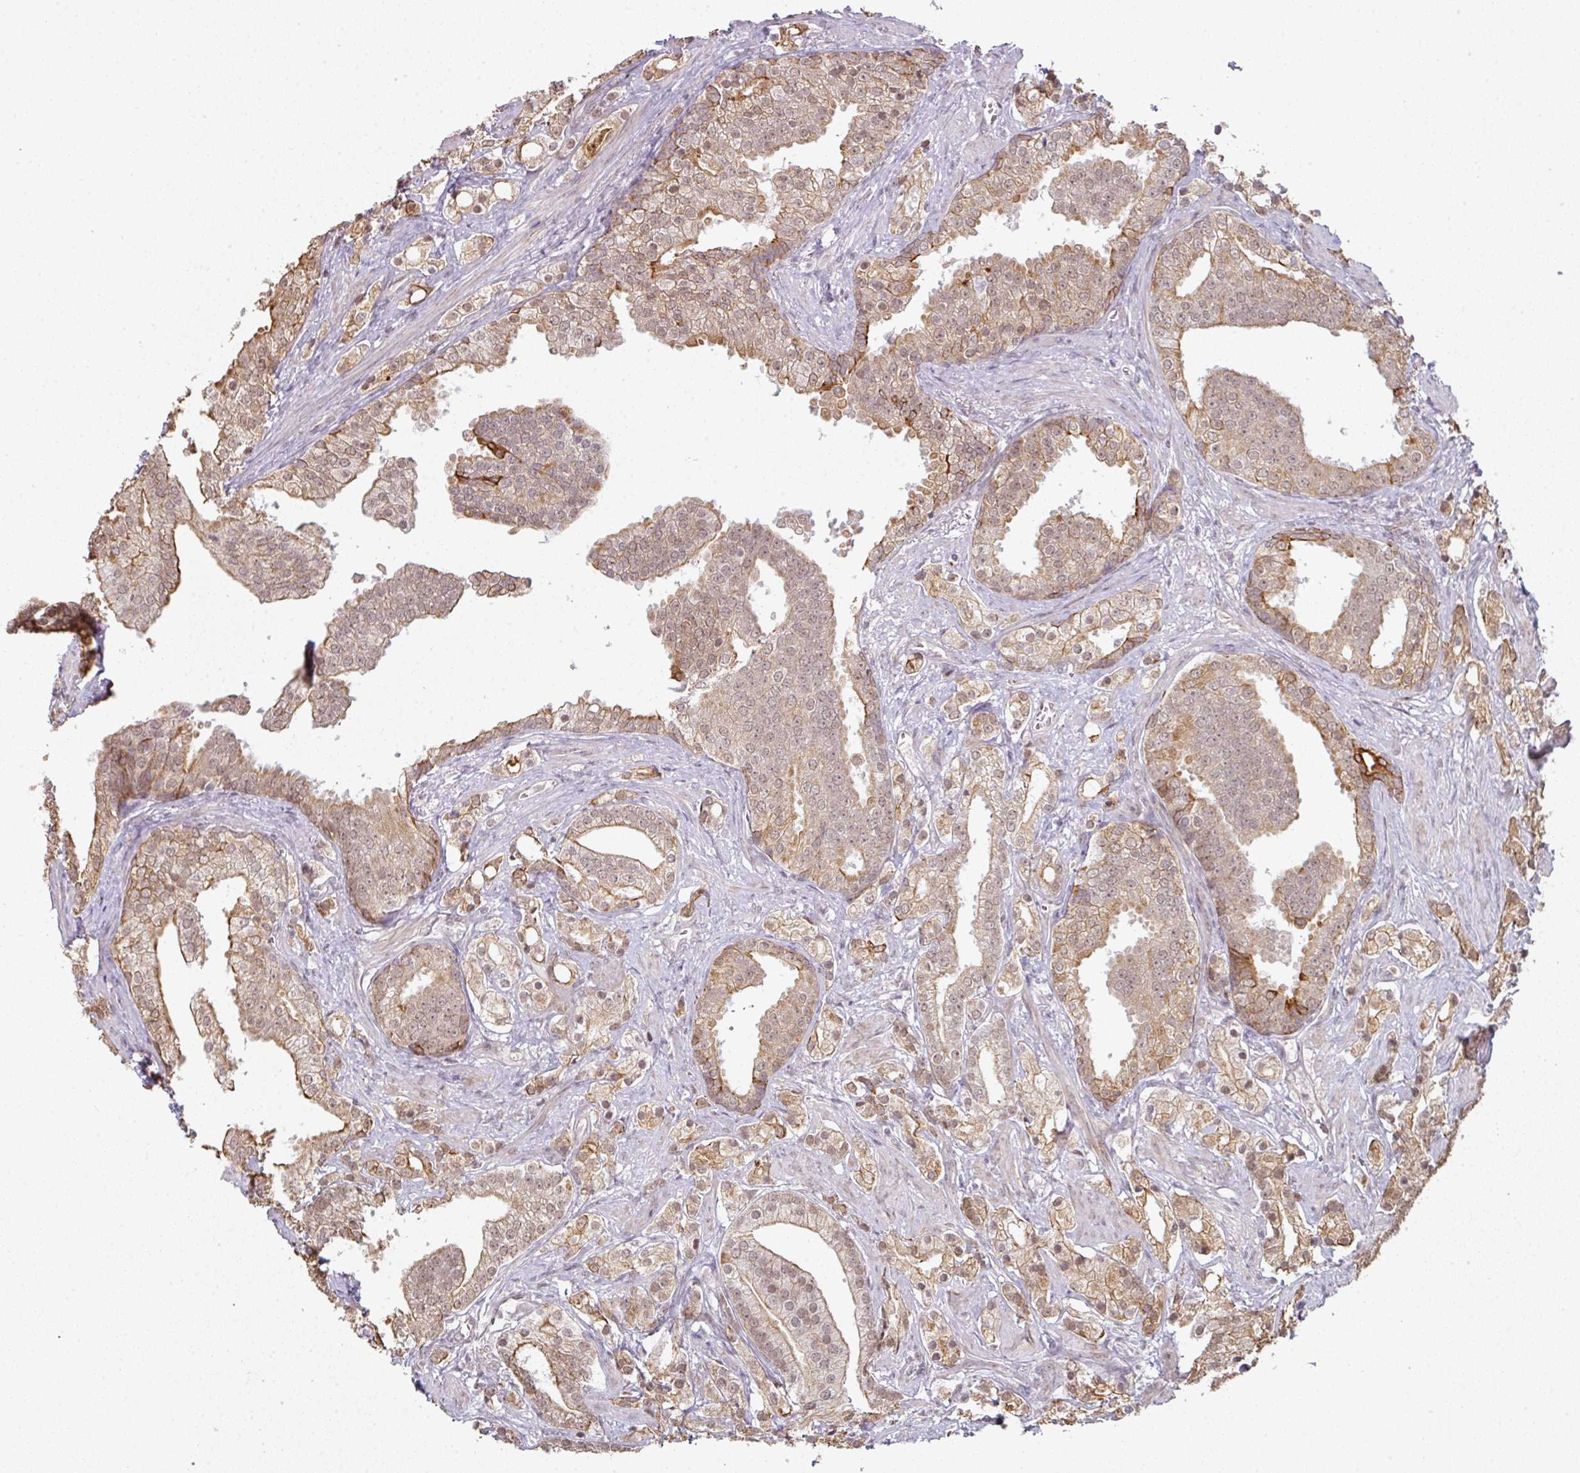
{"staining": {"intensity": "moderate", "quantity": "<25%", "location": "cytoplasmic/membranous,nuclear"}, "tissue": "prostate cancer", "cell_type": "Tumor cells", "image_type": "cancer", "snomed": [{"axis": "morphology", "description": "Adenocarcinoma, High grade"}, {"axis": "topography", "description": "Prostate"}], "caption": "IHC photomicrograph of human prostate cancer stained for a protein (brown), which shows low levels of moderate cytoplasmic/membranous and nuclear staining in about <25% of tumor cells.", "gene": "GTF2H3", "patient": {"sex": "male", "age": 50}}